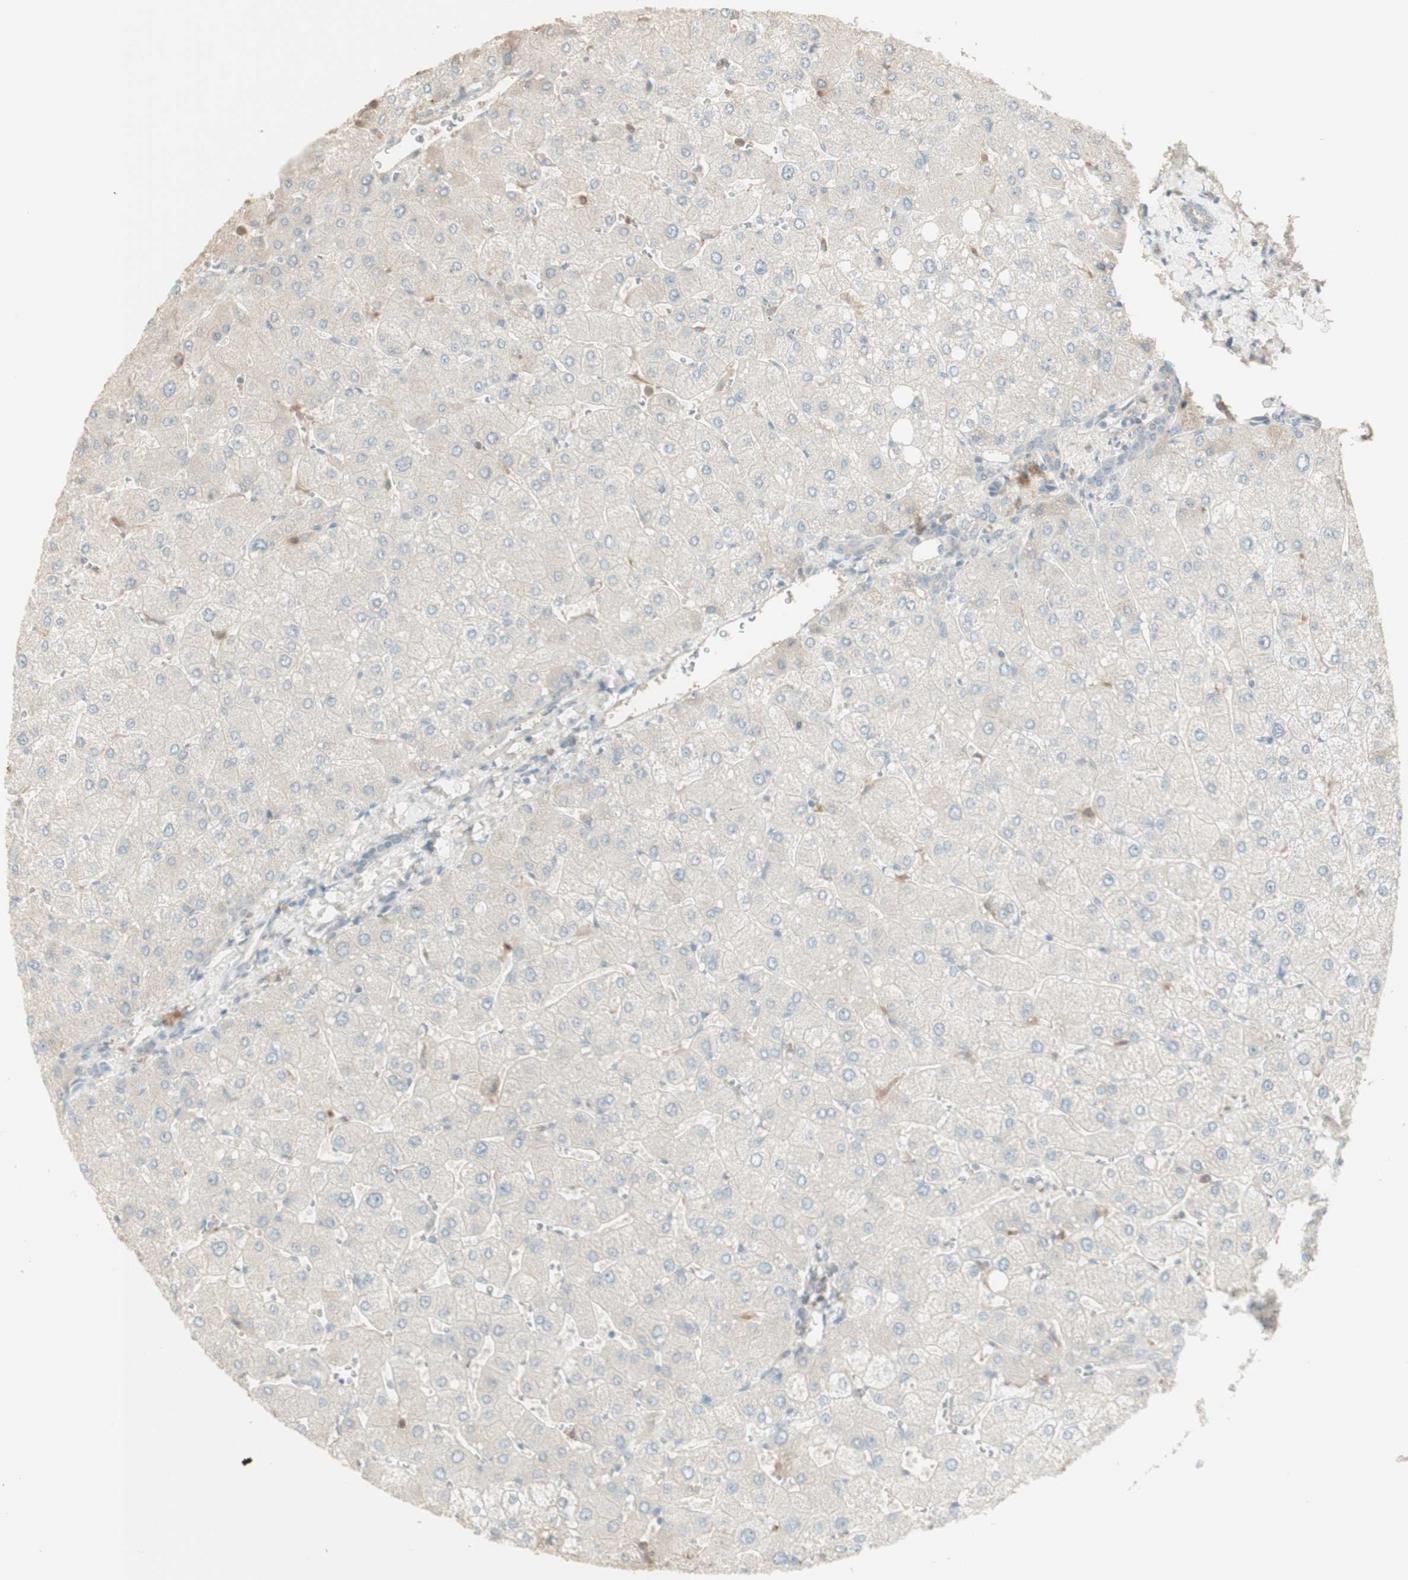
{"staining": {"intensity": "negative", "quantity": "none", "location": "none"}, "tissue": "liver", "cell_type": "Cholangiocytes", "image_type": "normal", "snomed": [{"axis": "morphology", "description": "Normal tissue, NOS"}, {"axis": "topography", "description": "Liver"}], "caption": "Immunohistochemistry (IHC) image of benign liver: liver stained with DAB (3,3'-diaminobenzidine) reveals no significant protein staining in cholangiocytes.", "gene": "IFNG", "patient": {"sex": "male", "age": 55}}